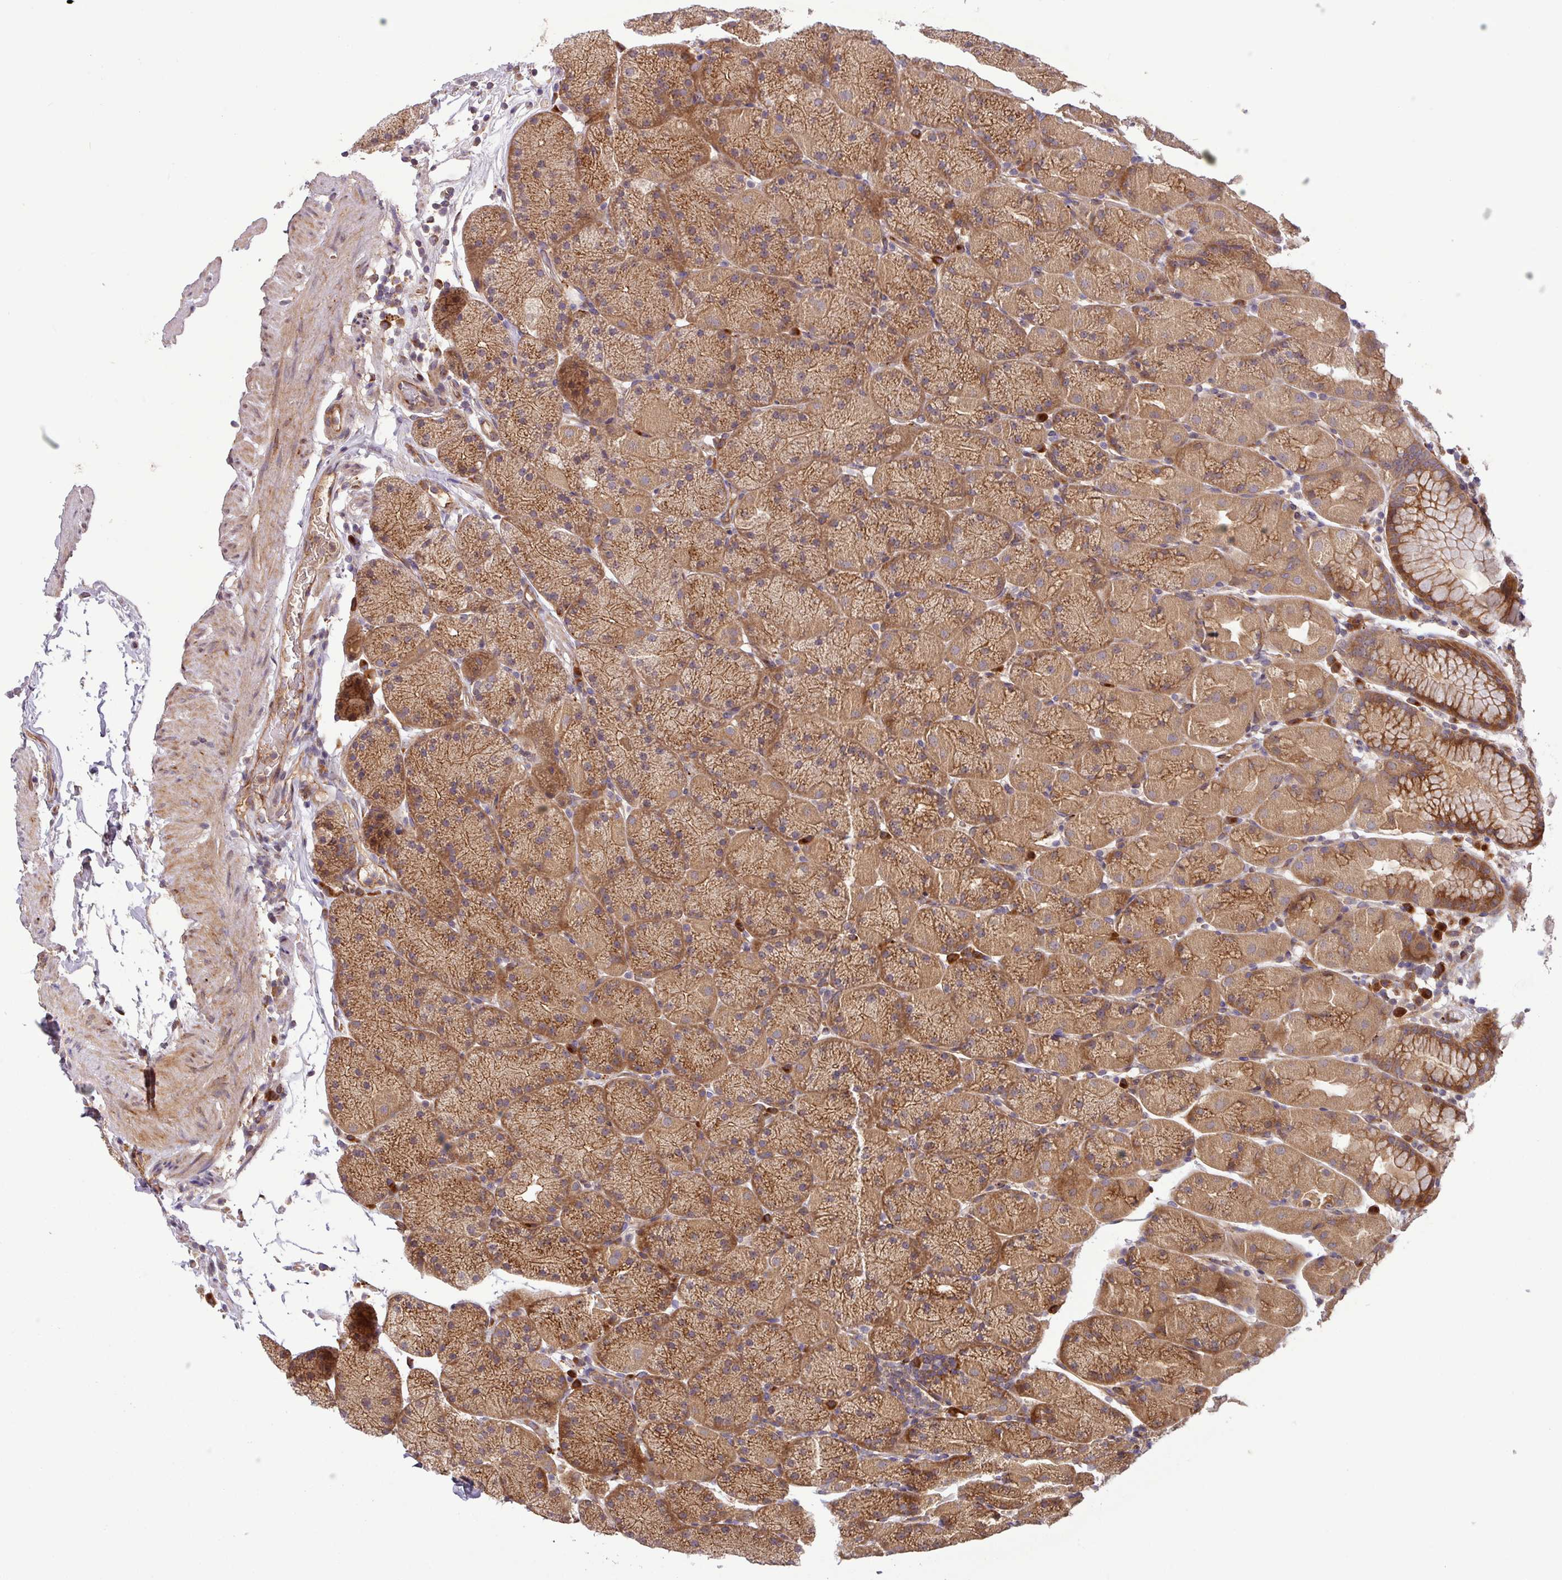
{"staining": {"intensity": "moderate", "quantity": ">75%", "location": "cytoplasmic/membranous"}, "tissue": "stomach", "cell_type": "Glandular cells", "image_type": "normal", "snomed": [{"axis": "morphology", "description": "Normal tissue, NOS"}, {"axis": "topography", "description": "Stomach, upper"}, {"axis": "topography", "description": "Stomach, lower"}], "caption": "This photomicrograph reveals immunohistochemistry (IHC) staining of normal human stomach, with medium moderate cytoplasmic/membranous staining in about >75% of glandular cells.", "gene": "ART1", "patient": {"sex": "male", "age": 67}}